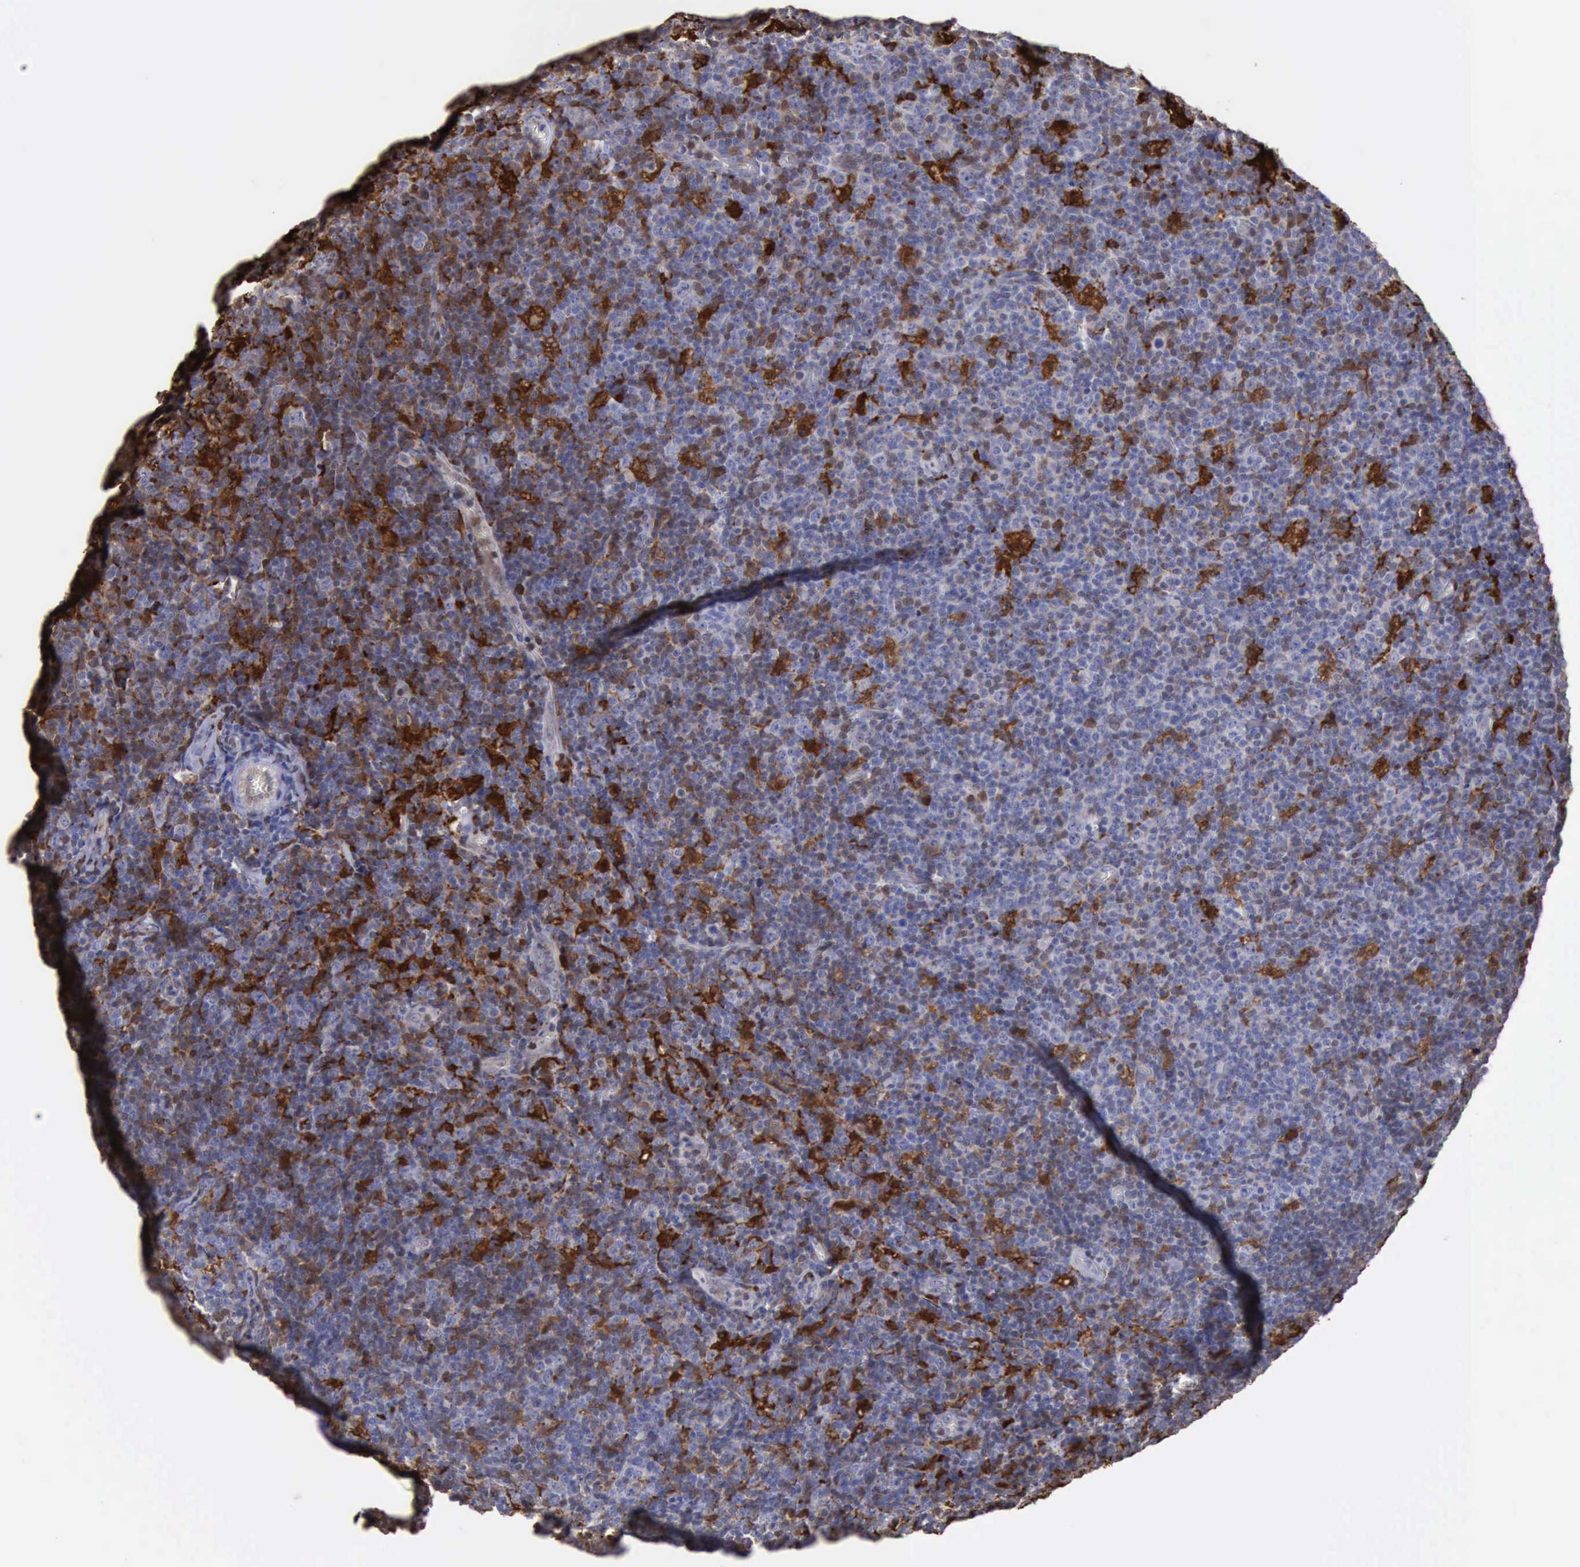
{"staining": {"intensity": "negative", "quantity": "none", "location": "none"}, "tissue": "lymphoma", "cell_type": "Tumor cells", "image_type": "cancer", "snomed": [{"axis": "morphology", "description": "Malignant lymphoma, non-Hodgkin's type, Low grade"}, {"axis": "topography", "description": "Lymph node"}], "caption": "A high-resolution micrograph shows immunohistochemistry (IHC) staining of lymphoma, which reveals no significant staining in tumor cells.", "gene": "STAT1", "patient": {"sex": "male", "age": 74}}